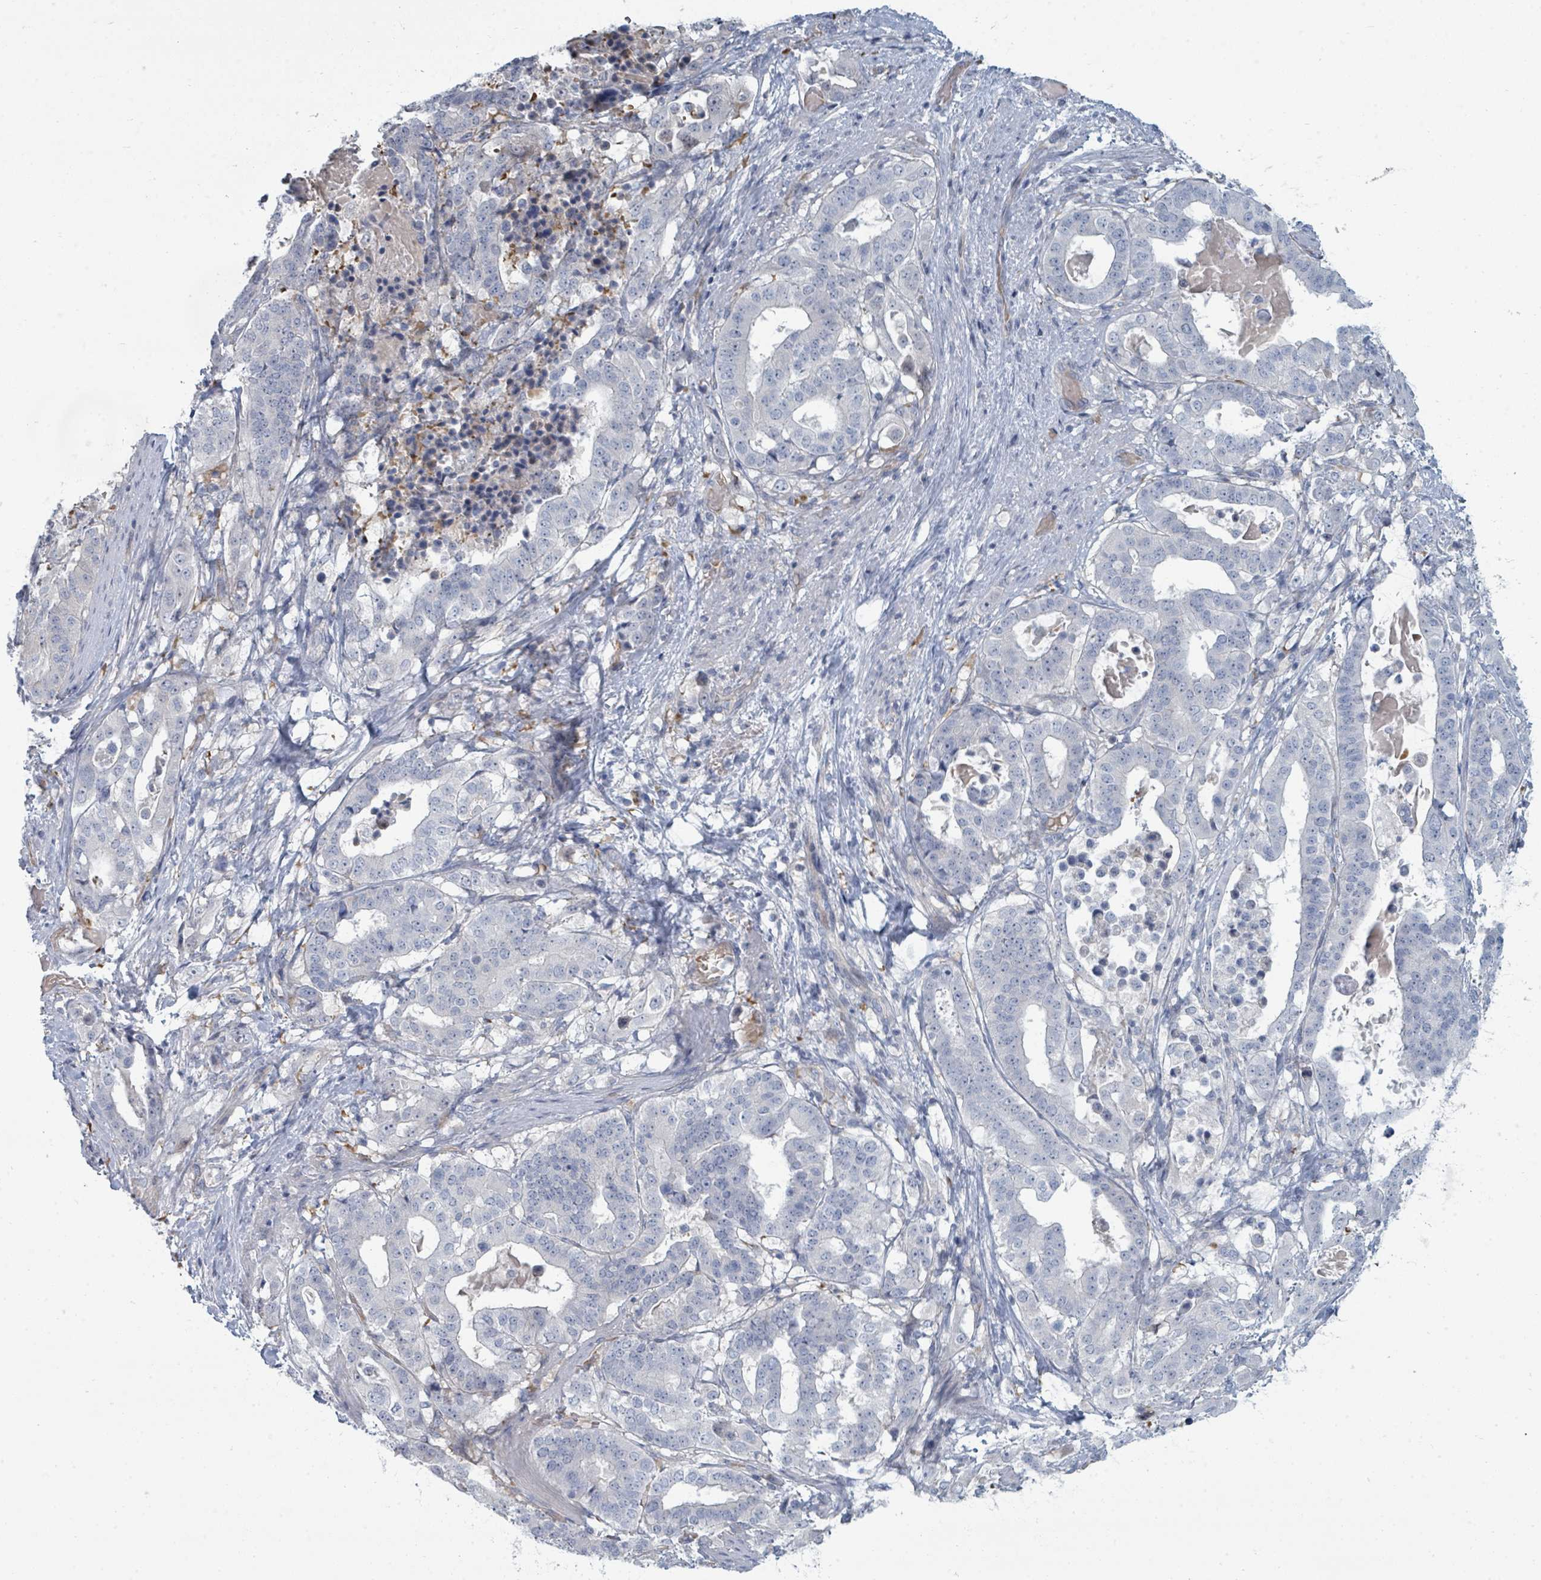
{"staining": {"intensity": "negative", "quantity": "none", "location": "none"}, "tissue": "stomach cancer", "cell_type": "Tumor cells", "image_type": "cancer", "snomed": [{"axis": "morphology", "description": "Adenocarcinoma, NOS"}, {"axis": "topography", "description": "Stomach"}], "caption": "DAB immunohistochemical staining of human stomach adenocarcinoma shows no significant staining in tumor cells.", "gene": "SLC25A45", "patient": {"sex": "male", "age": 48}}